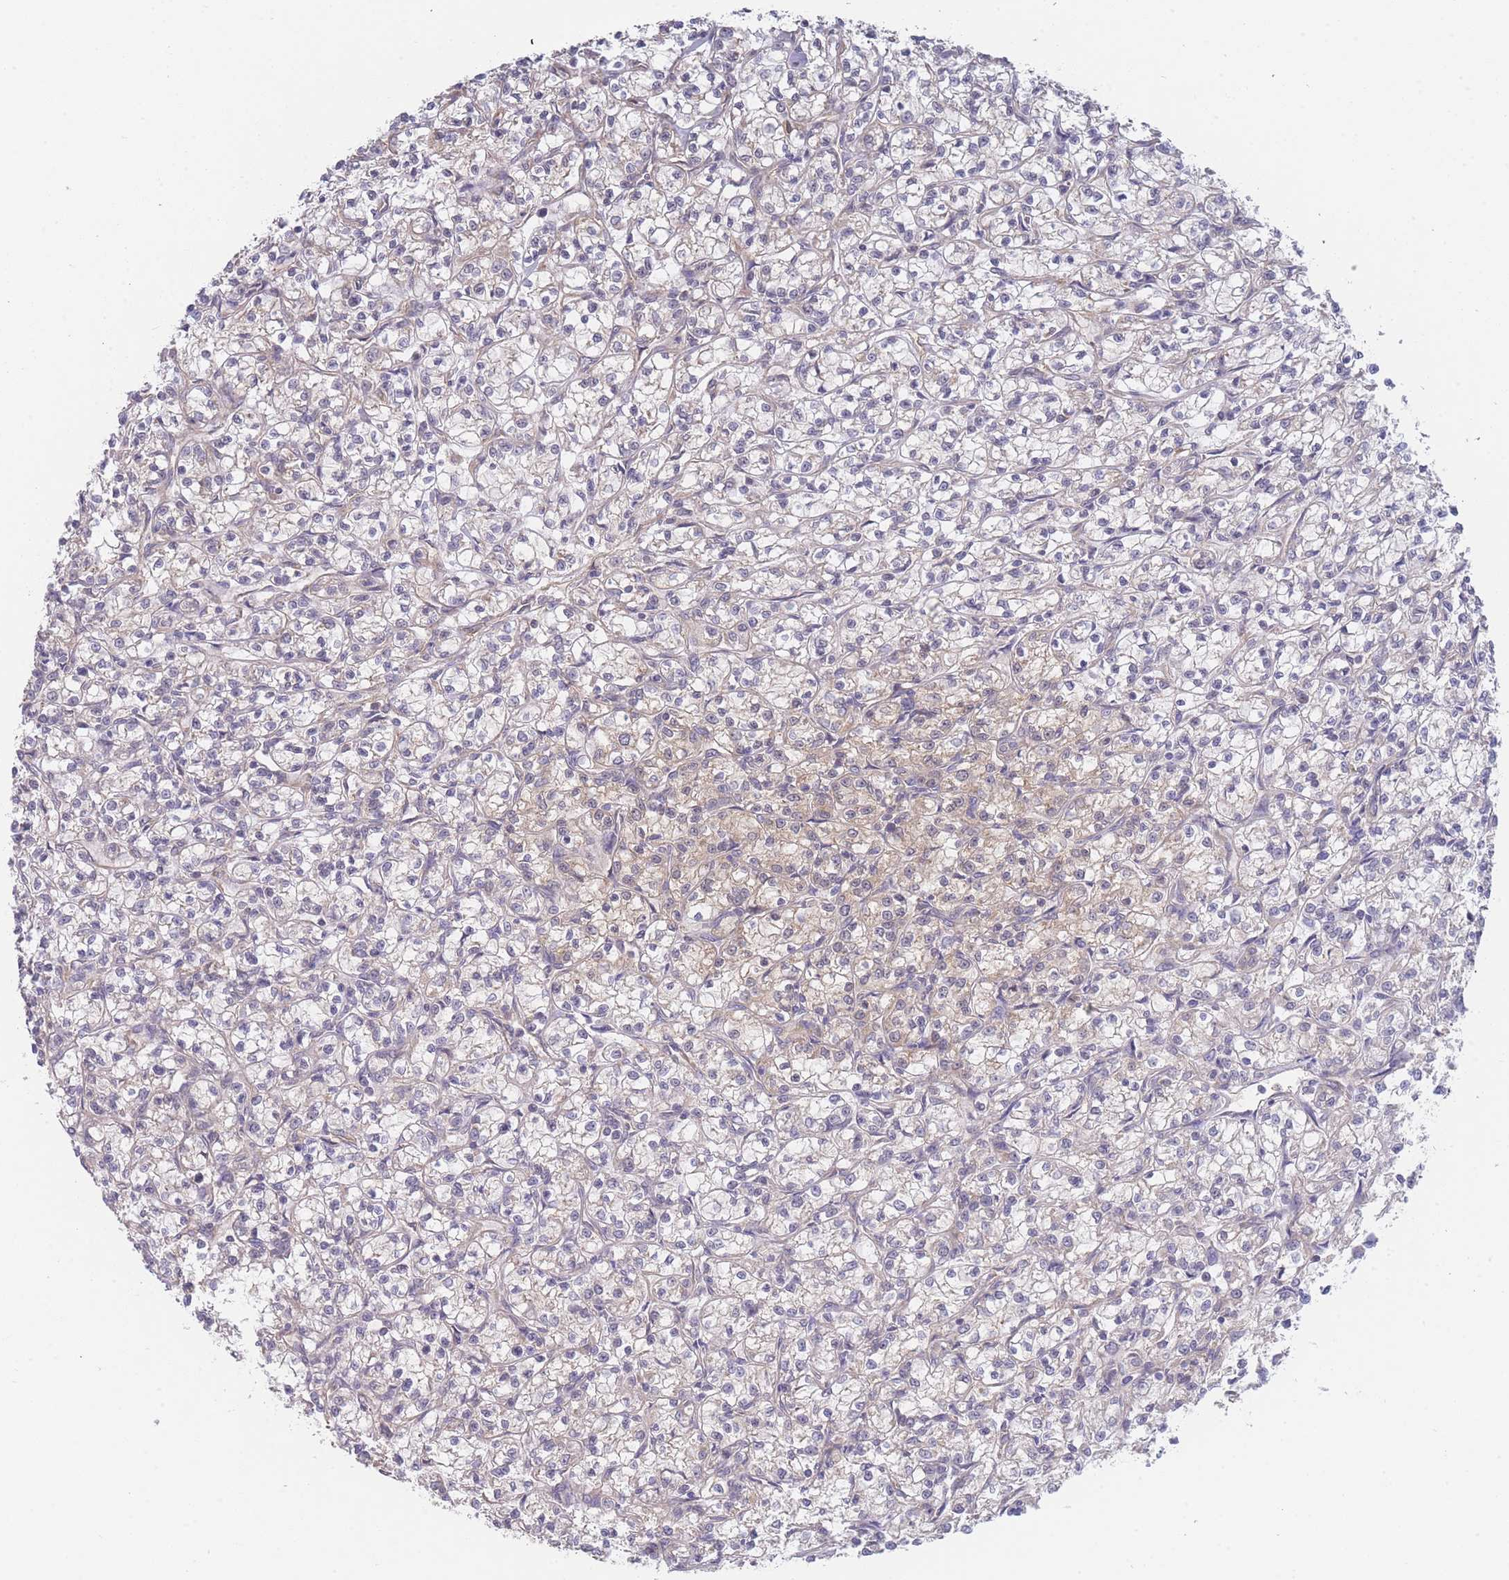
{"staining": {"intensity": "weak", "quantity": "25%-75%", "location": "cytoplasmic/membranous"}, "tissue": "renal cancer", "cell_type": "Tumor cells", "image_type": "cancer", "snomed": [{"axis": "morphology", "description": "Adenocarcinoma, NOS"}, {"axis": "topography", "description": "Kidney"}], "caption": "The immunohistochemical stain shows weak cytoplasmic/membranous expression in tumor cells of renal adenocarcinoma tissue.", "gene": "MRPS18B", "patient": {"sex": "female", "age": 59}}